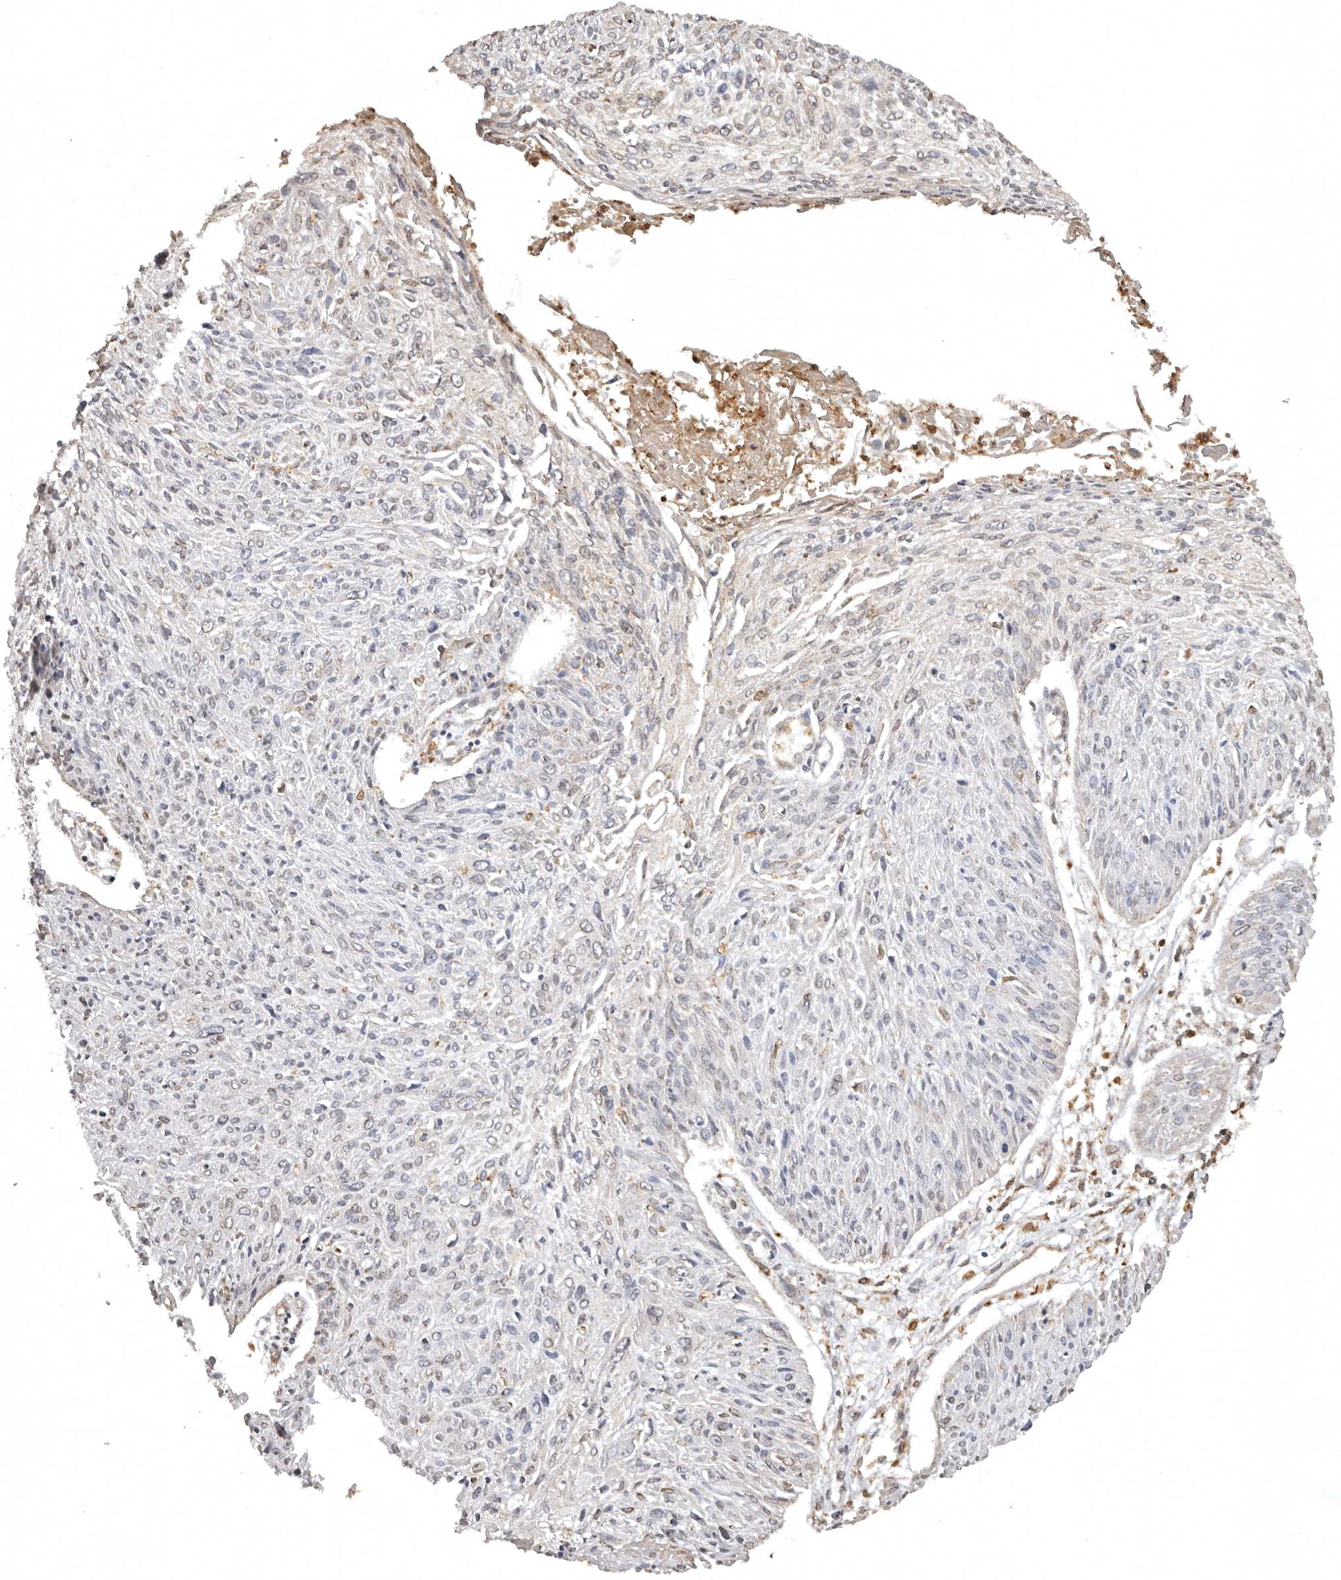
{"staining": {"intensity": "negative", "quantity": "none", "location": "none"}, "tissue": "cervical cancer", "cell_type": "Tumor cells", "image_type": "cancer", "snomed": [{"axis": "morphology", "description": "Squamous cell carcinoma, NOS"}, {"axis": "topography", "description": "Cervix"}], "caption": "Immunohistochemistry (IHC) micrograph of human squamous cell carcinoma (cervical) stained for a protein (brown), which exhibits no staining in tumor cells.", "gene": "INKA2", "patient": {"sex": "female", "age": 51}}